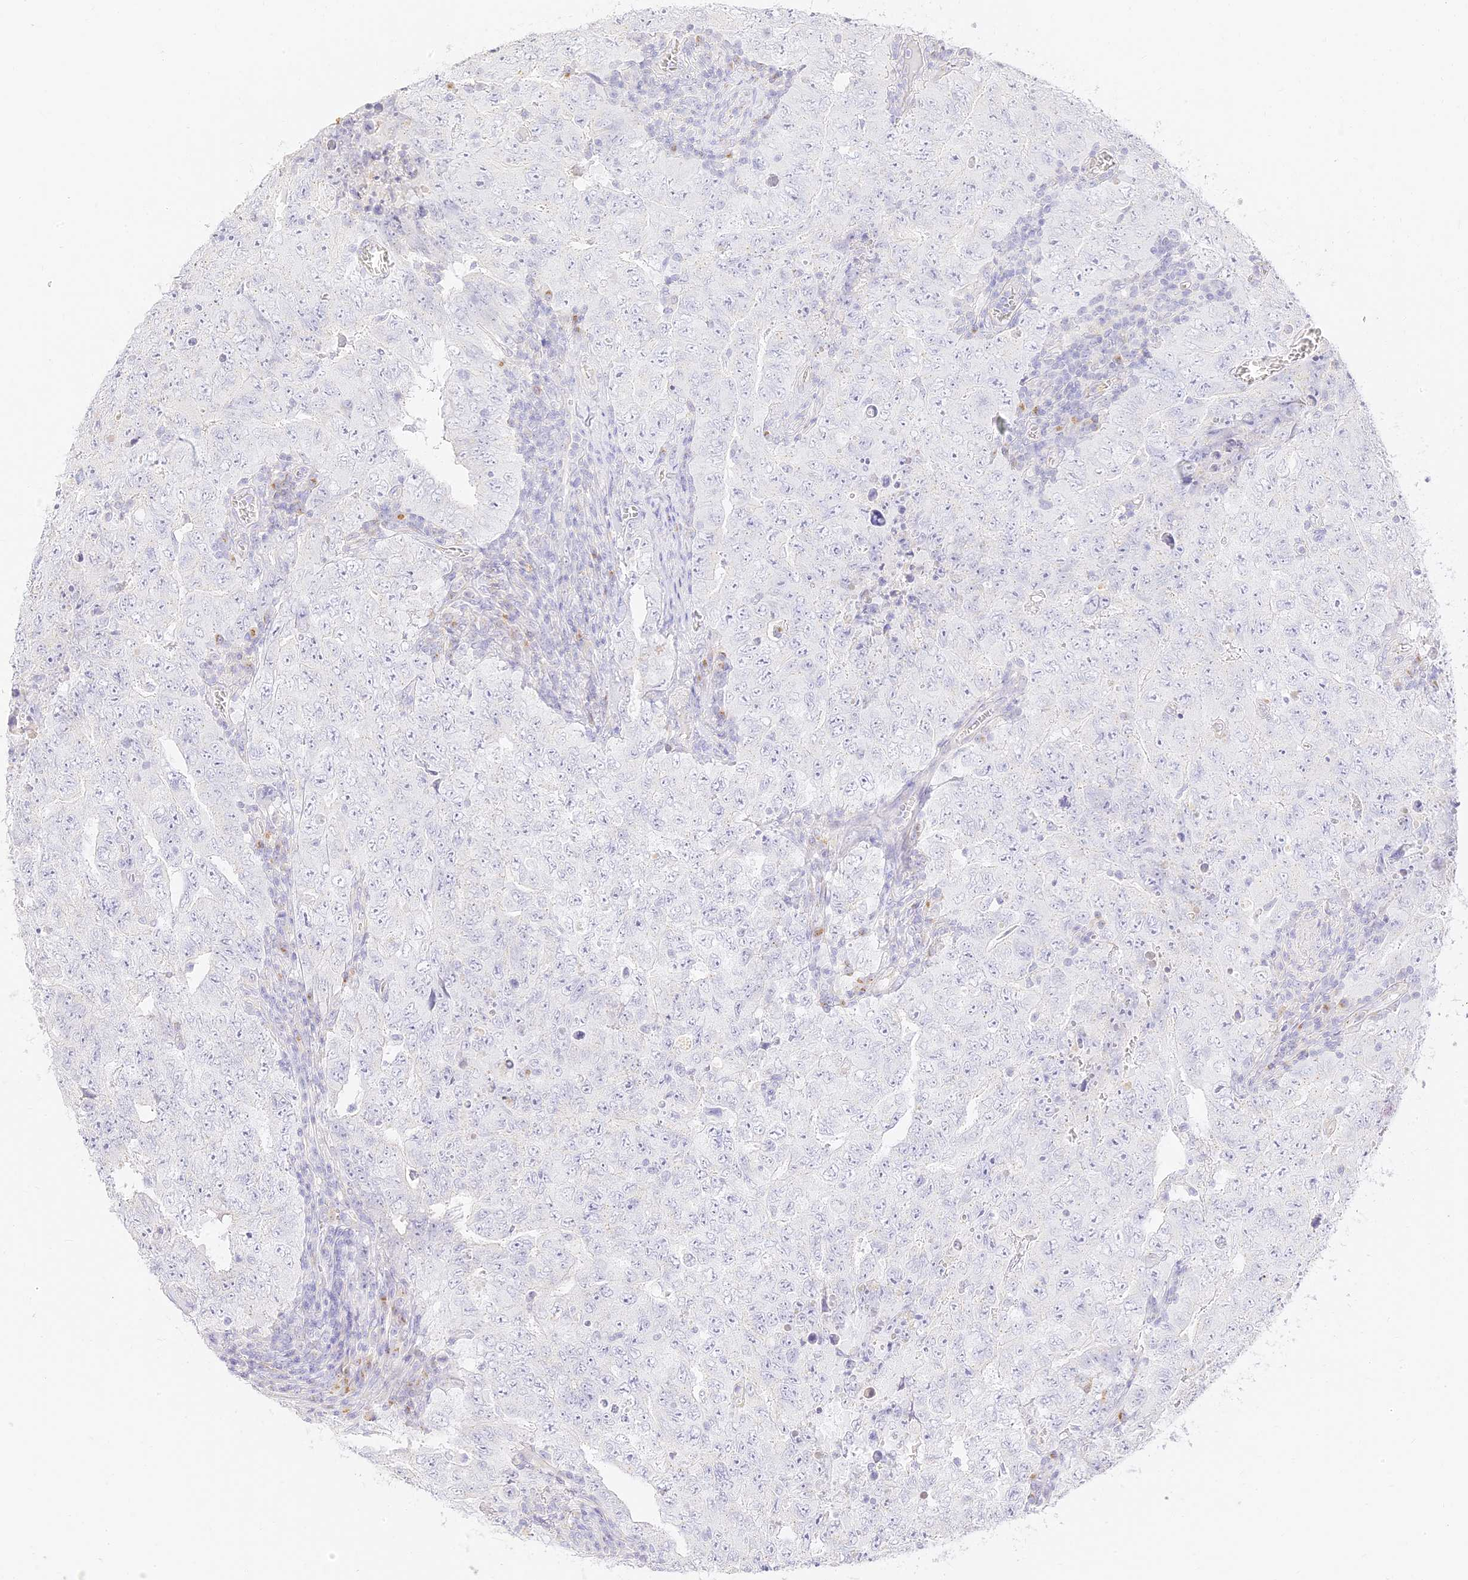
{"staining": {"intensity": "negative", "quantity": "none", "location": "none"}, "tissue": "testis cancer", "cell_type": "Tumor cells", "image_type": "cancer", "snomed": [{"axis": "morphology", "description": "Carcinoma, Embryonal, NOS"}, {"axis": "topography", "description": "Testis"}], "caption": "Tumor cells are negative for brown protein staining in testis embryonal carcinoma. (DAB immunohistochemistry with hematoxylin counter stain).", "gene": "SEC13", "patient": {"sex": "male", "age": 26}}